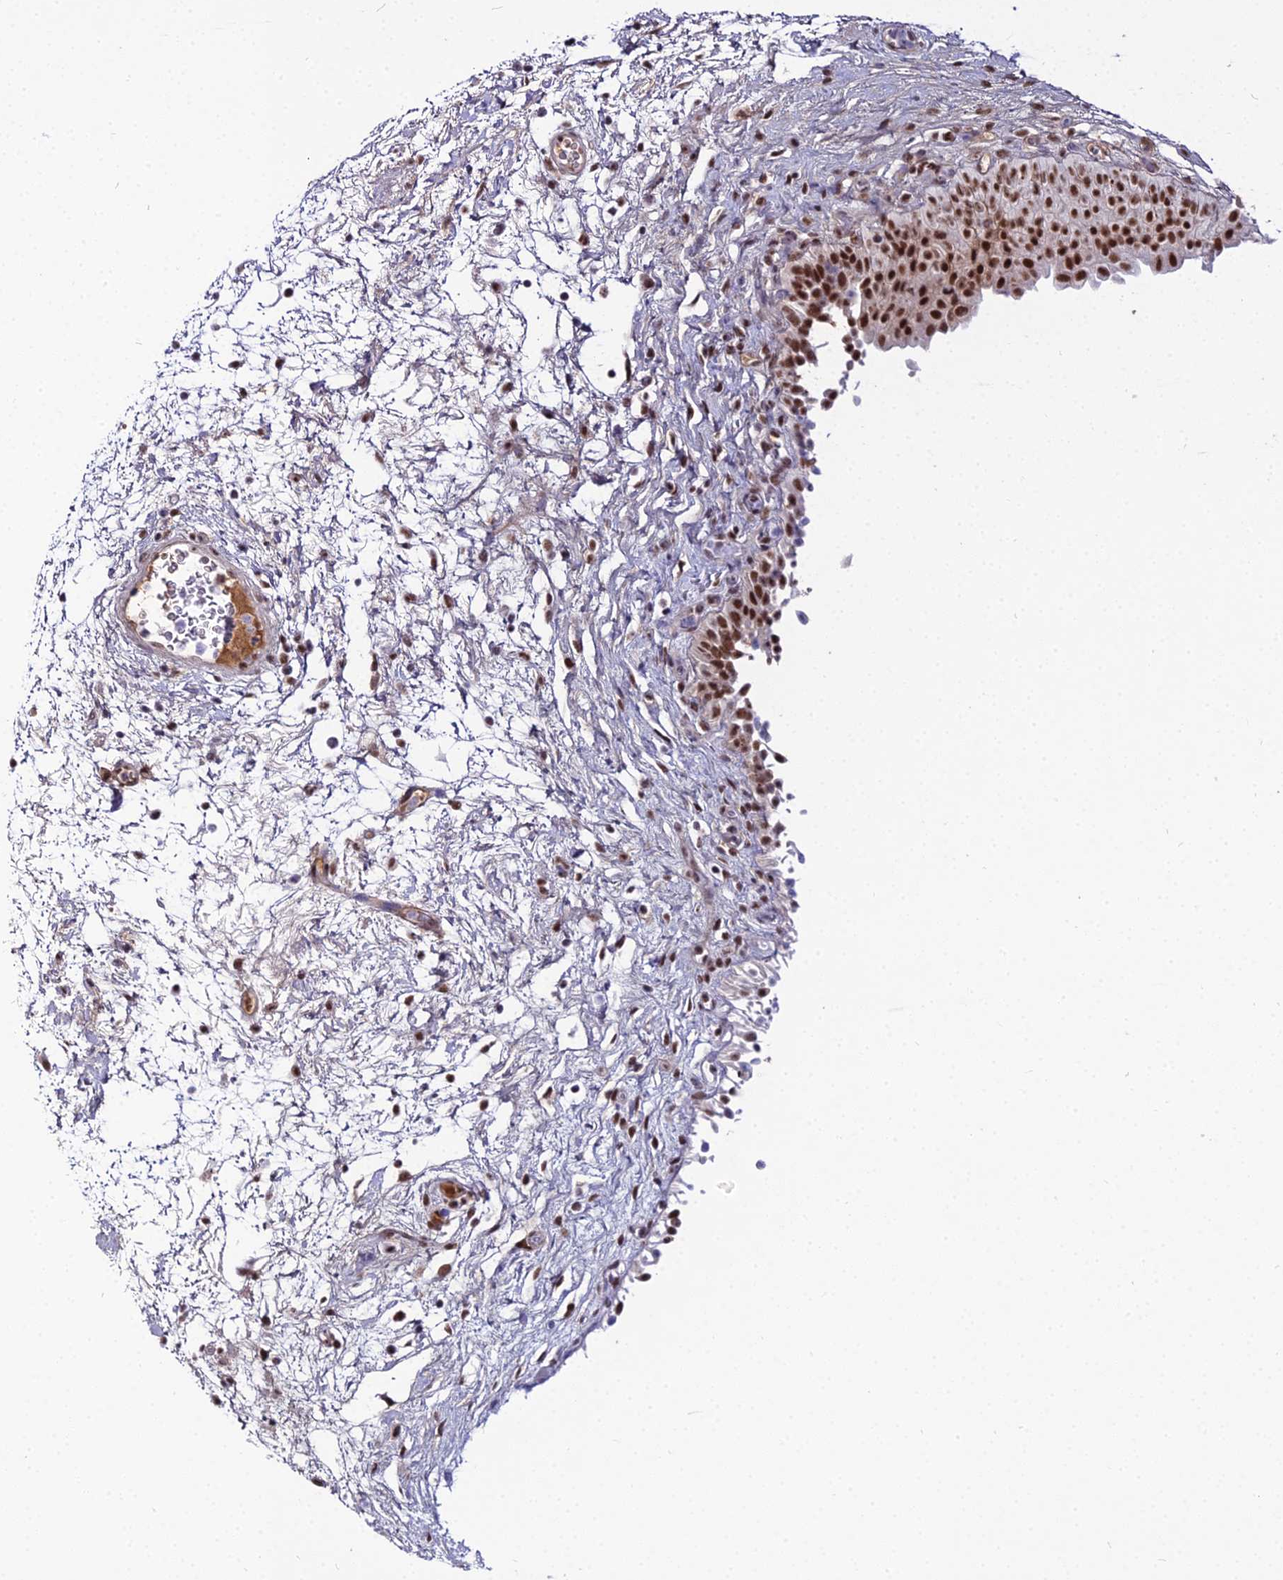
{"staining": {"intensity": "strong", "quantity": ">75%", "location": "nuclear"}, "tissue": "urinary bladder", "cell_type": "Urothelial cells", "image_type": "normal", "snomed": [{"axis": "morphology", "description": "Normal tissue, NOS"}, {"axis": "topography", "description": "Urinary bladder"}], "caption": "Protein staining of normal urinary bladder shows strong nuclear staining in approximately >75% of urothelial cells. Nuclei are stained in blue.", "gene": "RBM12", "patient": {"sex": "male", "age": 46}}